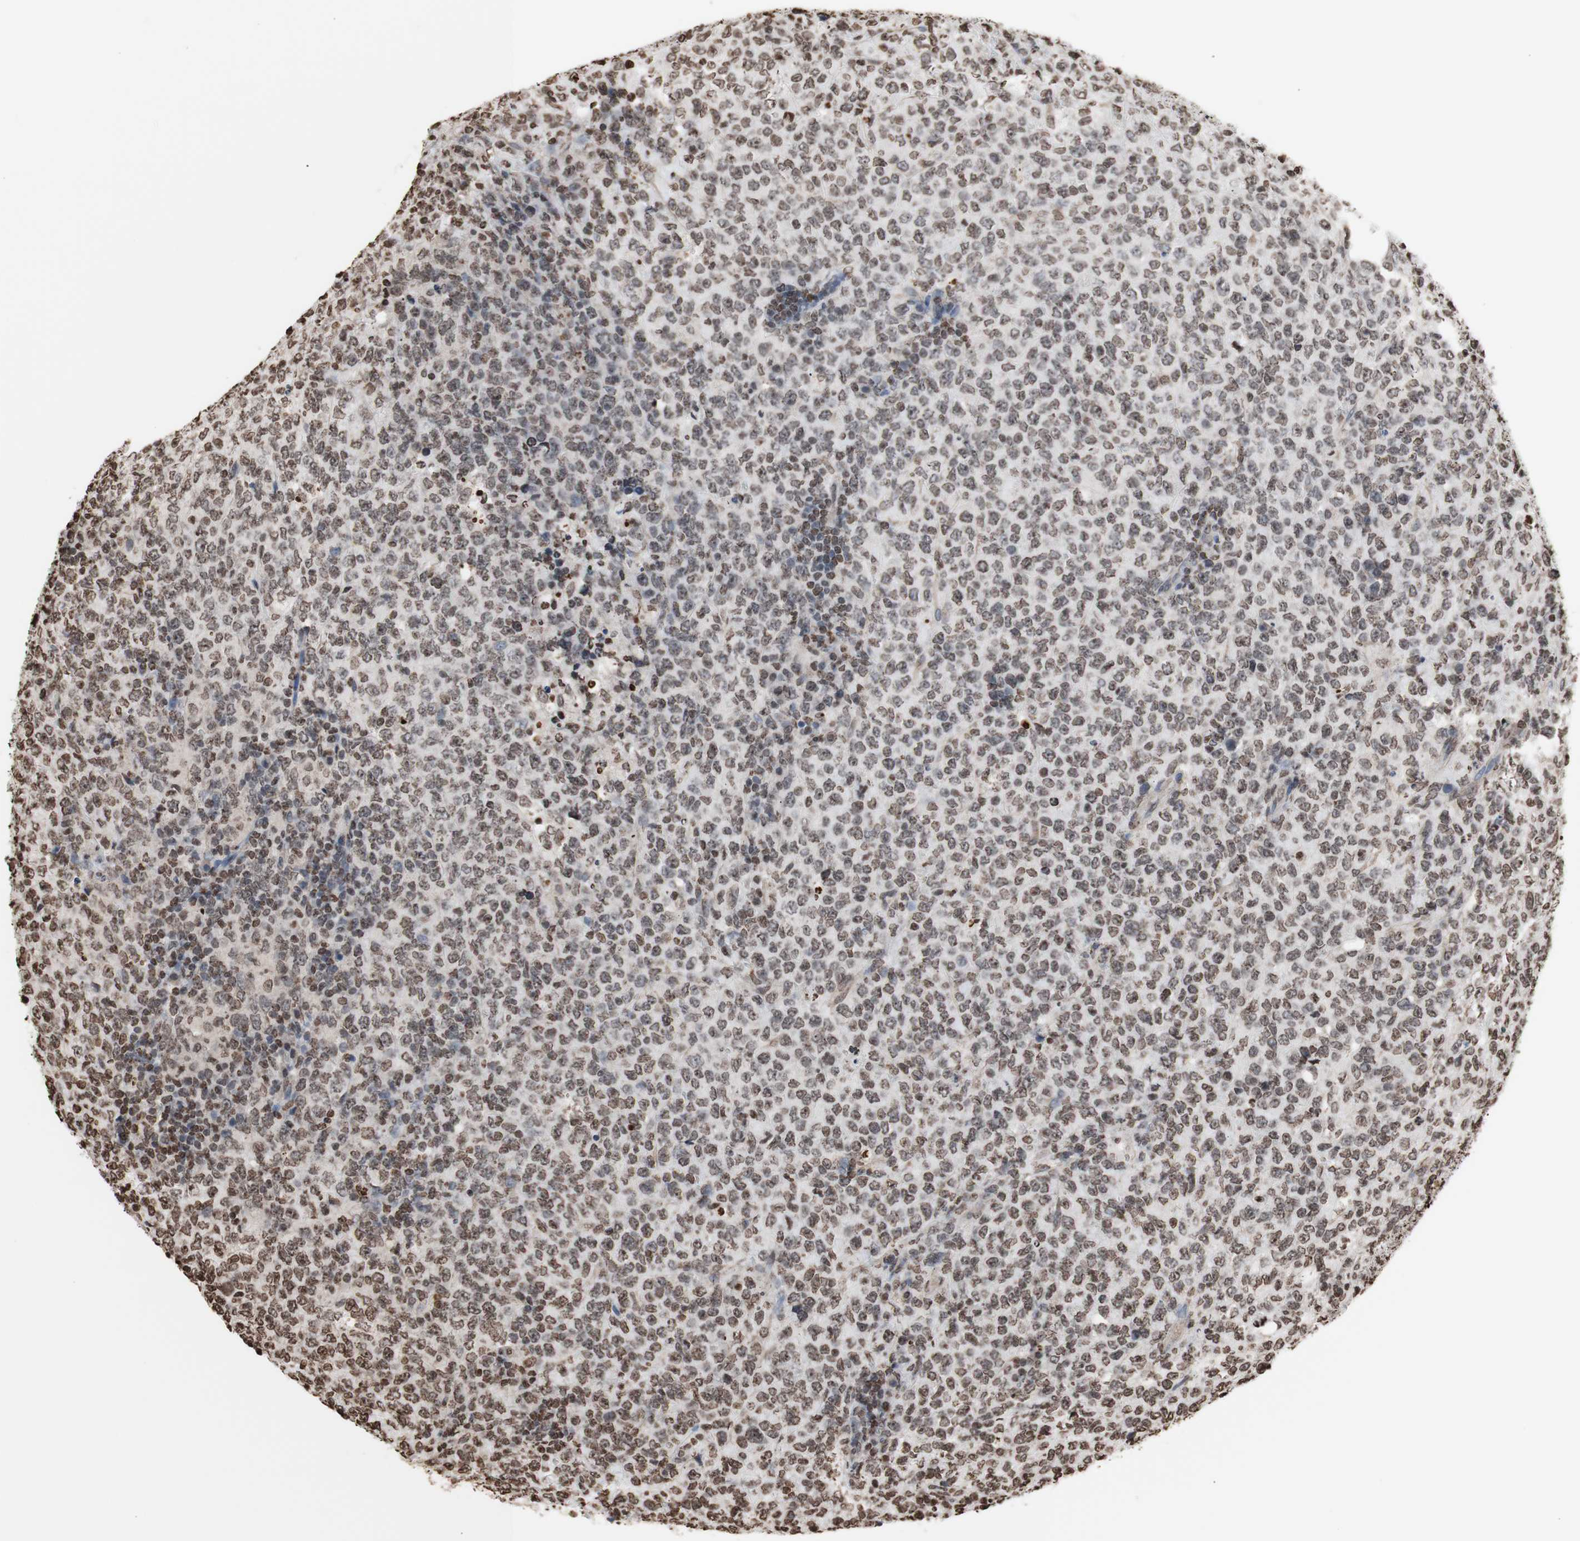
{"staining": {"intensity": "moderate", "quantity": ">75%", "location": "nuclear"}, "tissue": "lymphoma", "cell_type": "Tumor cells", "image_type": "cancer", "snomed": [{"axis": "morphology", "description": "Malignant lymphoma, non-Hodgkin's type, High grade"}, {"axis": "topography", "description": "Tonsil"}], "caption": "Immunohistochemical staining of malignant lymphoma, non-Hodgkin's type (high-grade) reveals medium levels of moderate nuclear positivity in approximately >75% of tumor cells.", "gene": "SNAI2", "patient": {"sex": "female", "age": 36}}